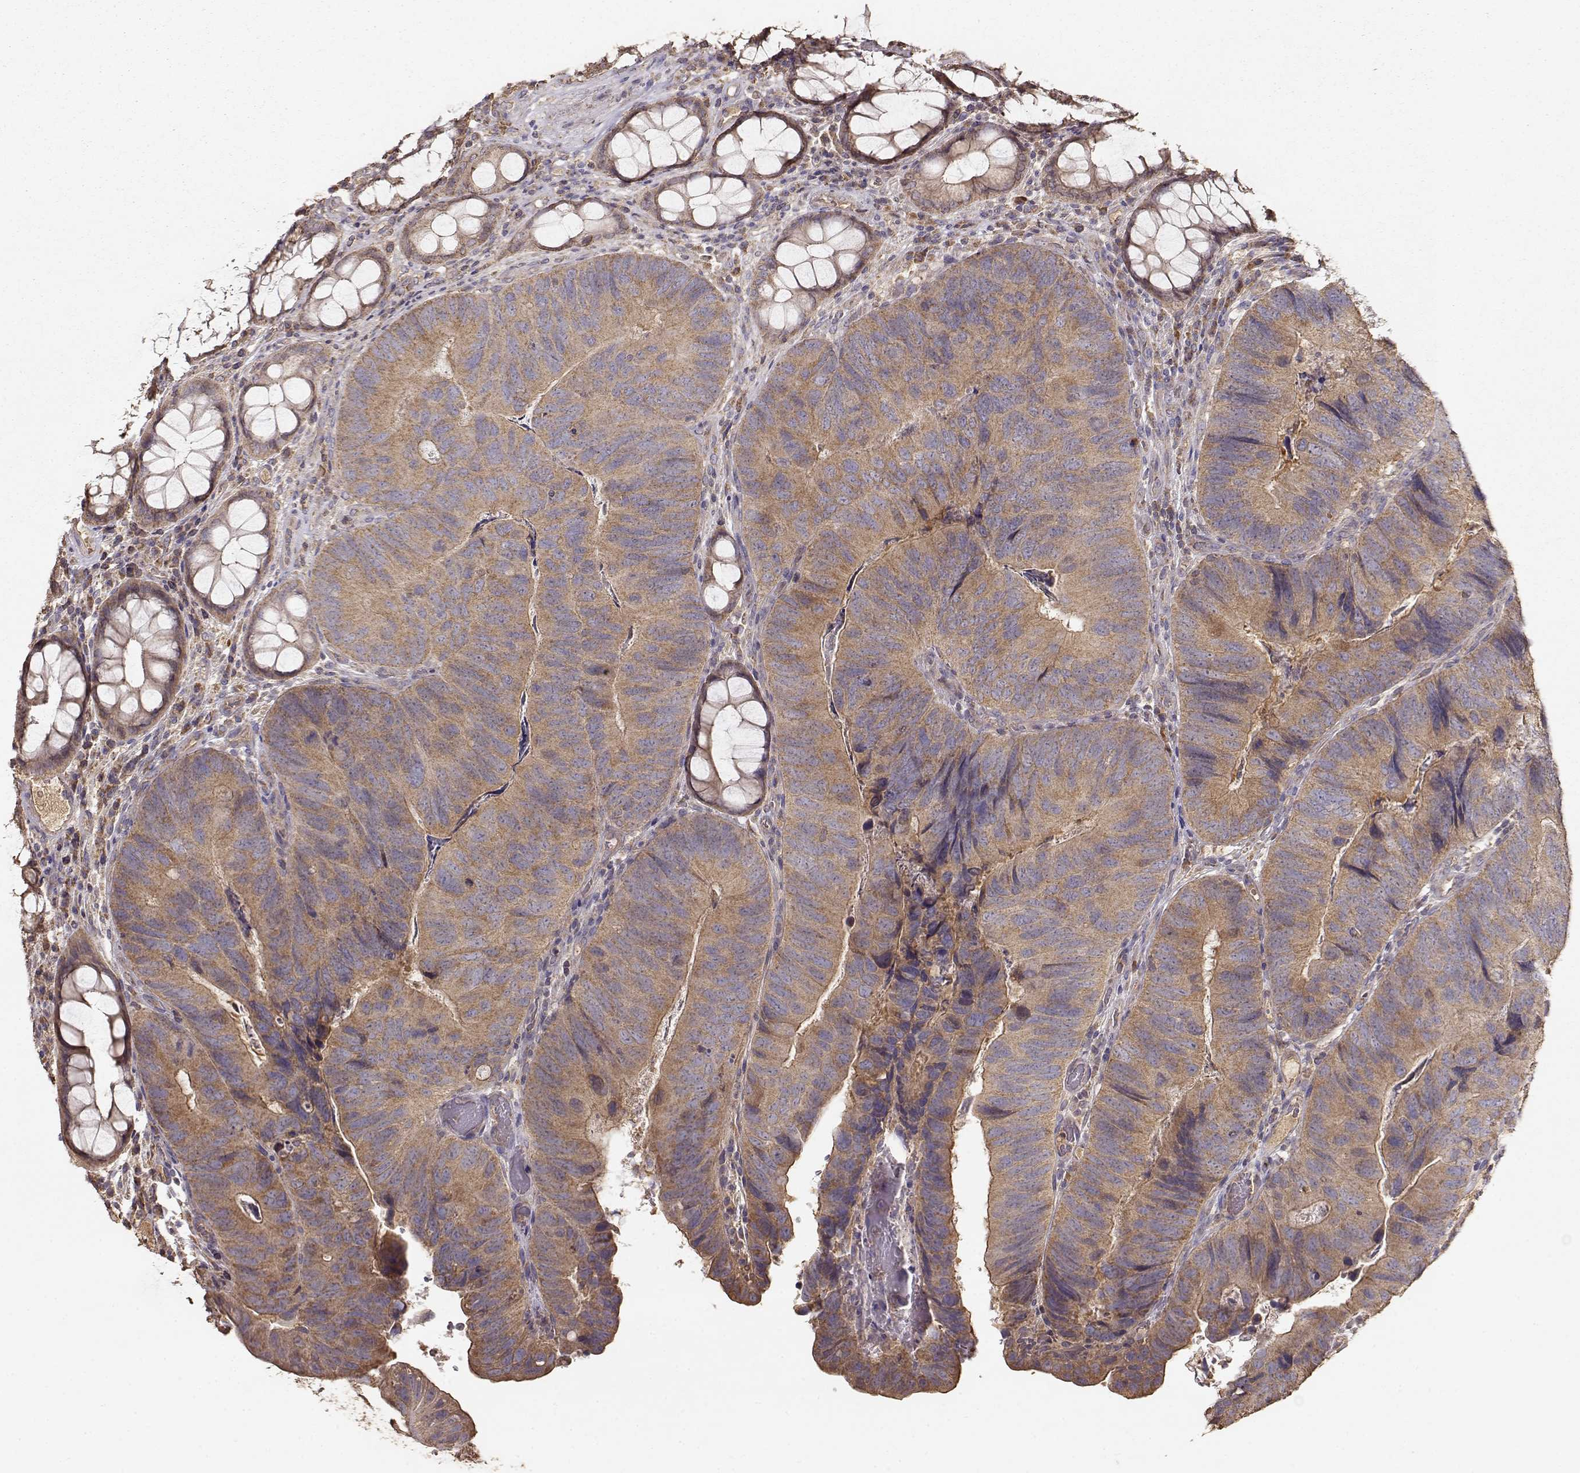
{"staining": {"intensity": "moderate", "quantity": ">75%", "location": "cytoplasmic/membranous"}, "tissue": "colorectal cancer", "cell_type": "Tumor cells", "image_type": "cancer", "snomed": [{"axis": "morphology", "description": "Adenocarcinoma, NOS"}, {"axis": "topography", "description": "Colon"}], "caption": "Immunohistochemistry (IHC) of human colorectal adenocarcinoma displays medium levels of moderate cytoplasmic/membranous staining in approximately >75% of tumor cells.", "gene": "TARS3", "patient": {"sex": "female", "age": 67}}